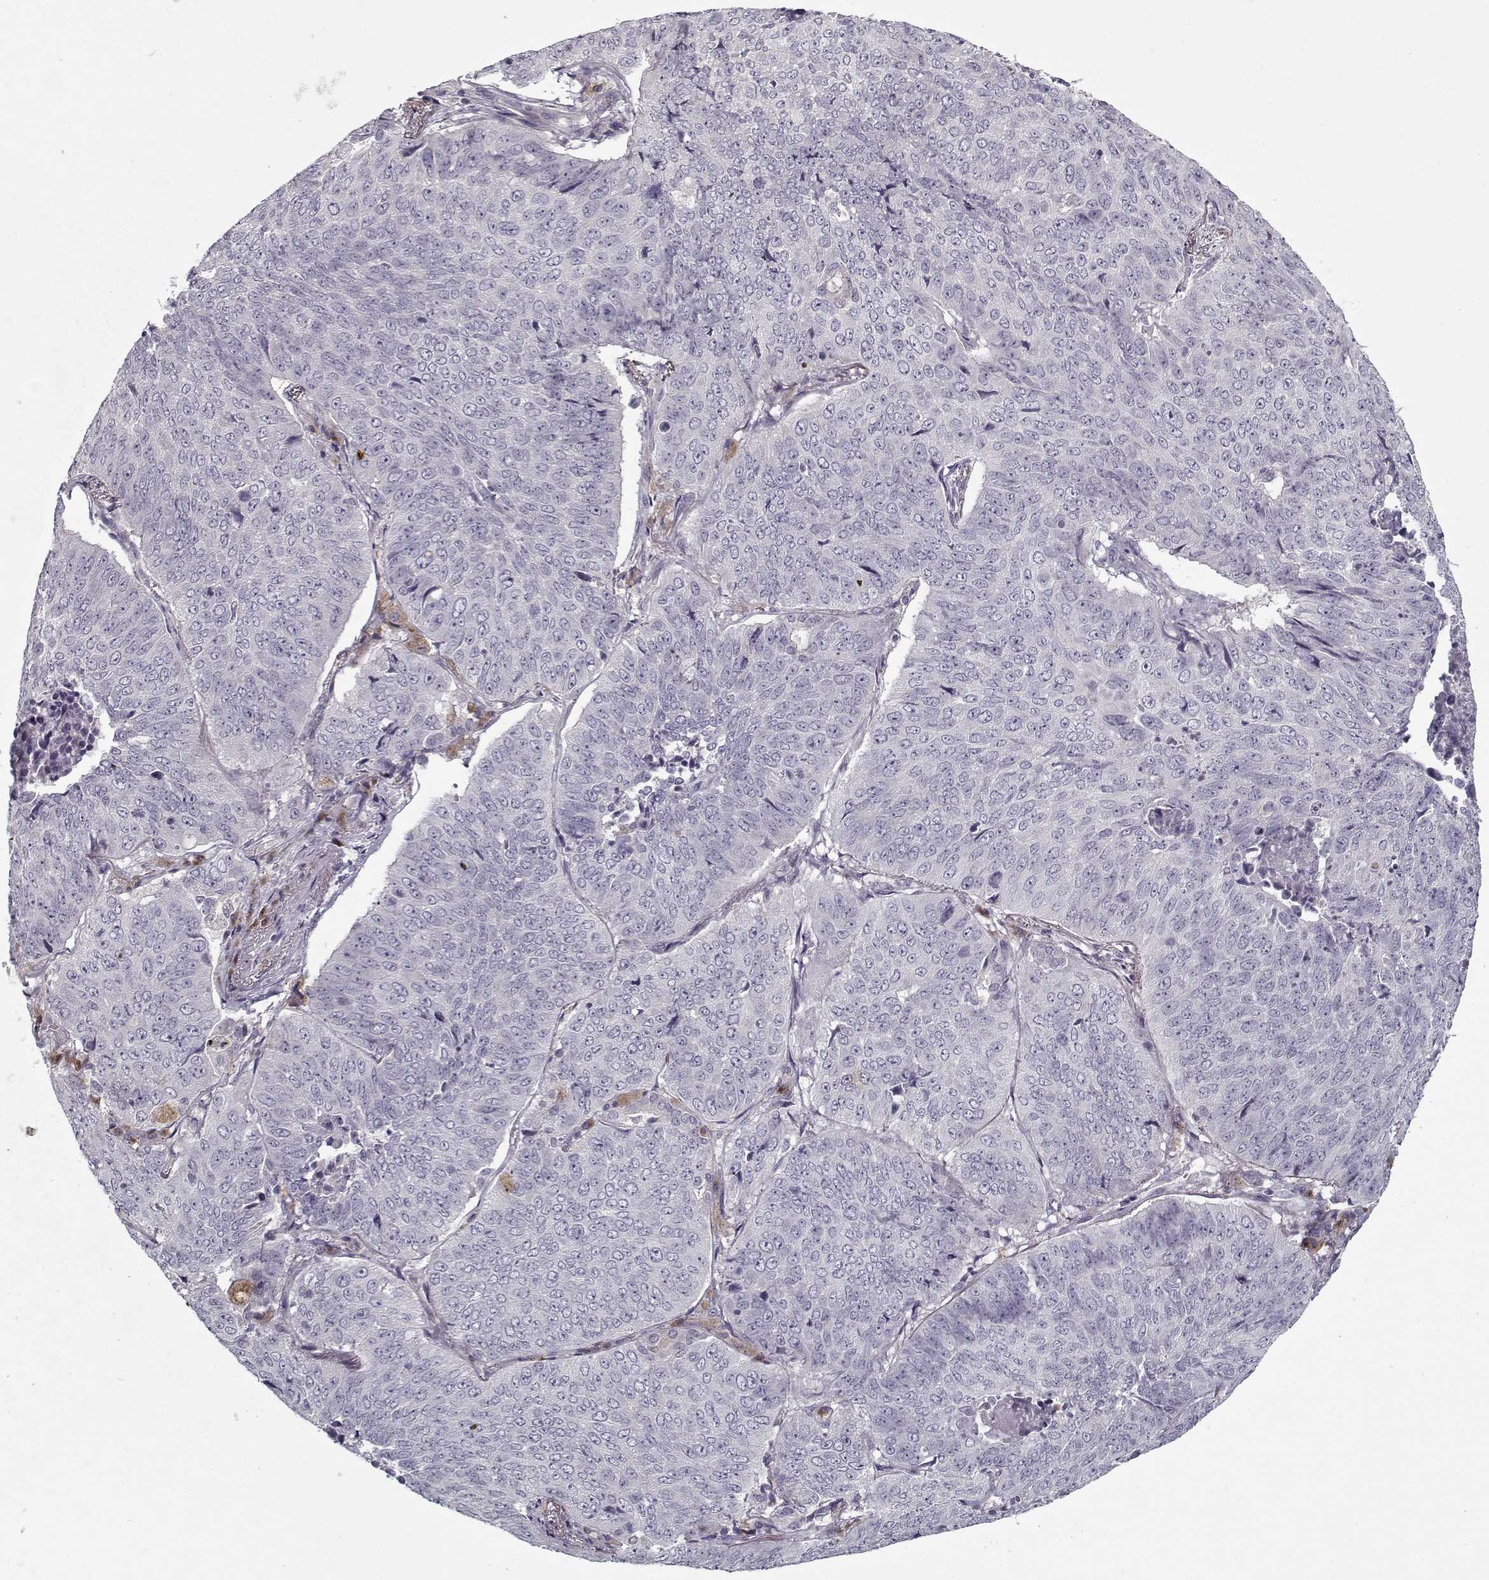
{"staining": {"intensity": "negative", "quantity": "none", "location": "none"}, "tissue": "lung cancer", "cell_type": "Tumor cells", "image_type": "cancer", "snomed": [{"axis": "morphology", "description": "Normal tissue, NOS"}, {"axis": "morphology", "description": "Squamous cell carcinoma, NOS"}, {"axis": "topography", "description": "Bronchus"}, {"axis": "topography", "description": "Lung"}], "caption": "An immunohistochemistry (IHC) photomicrograph of lung squamous cell carcinoma is shown. There is no staining in tumor cells of lung squamous cell carcinoma.", "gene": "UNC13D", "patient": {"sex": "male", "age": 64}}